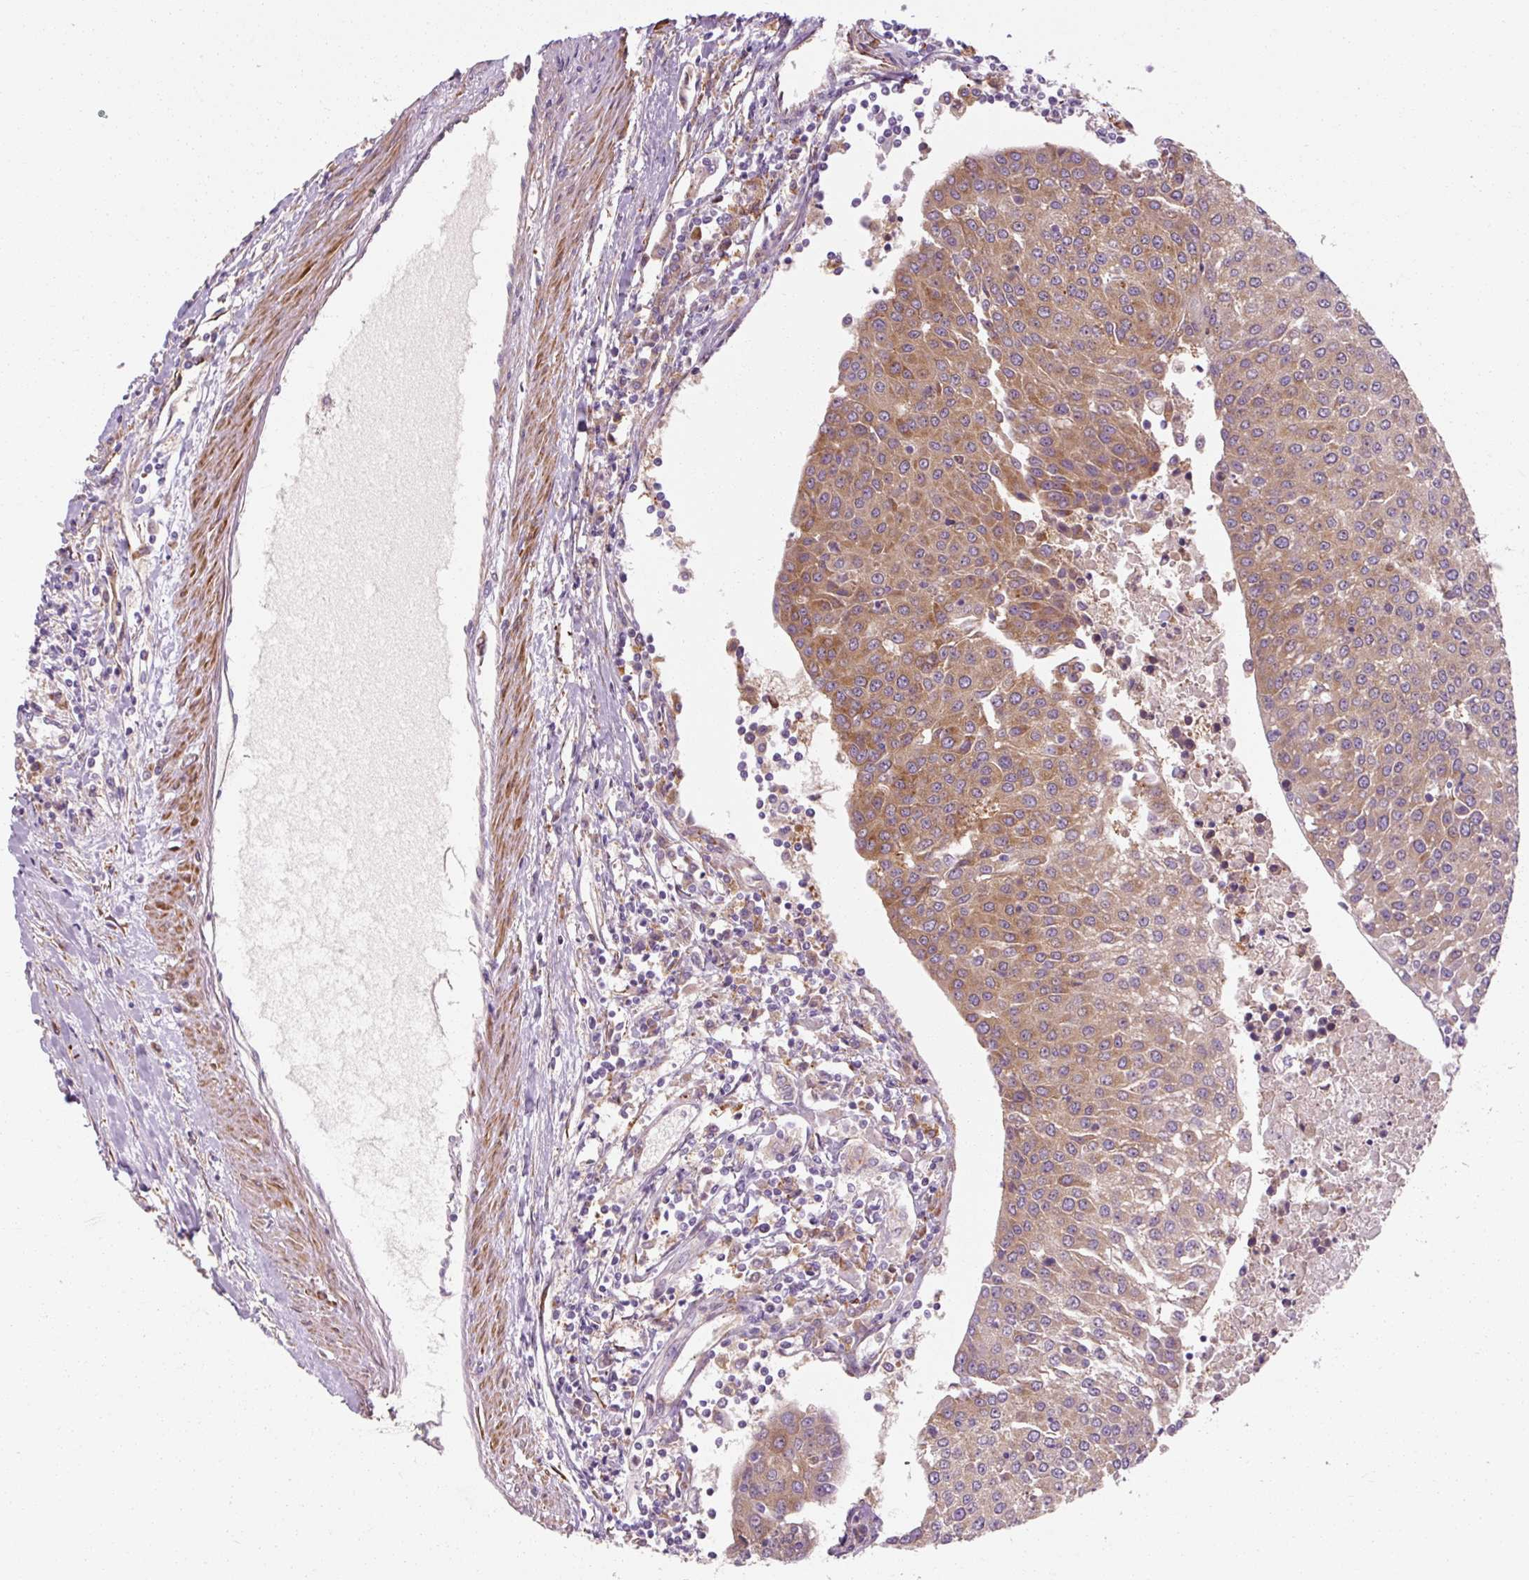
{"staining": {"intensity": "moderate", "quantity": ">75%", "location": "cytoplasmic/membranous"}, "tissue": "urothelial cancer", "cell_type": "Tumor cells", "image_type": "cancer", "snomed": [{"axis": "morphology", "description": "Urothelial carcinoma, High grade"}, {"axis": "topography", "description": "Urinary bladder"}], "caption": "Urothelial carcinoma (high-grade) stained with a brown dye exhibits moderate cytoplasmic/membranous positive positivity in about >75% of tumor cells.", "gene": "TBC1D4", "patient": {"sex": "female", "age": 85}}